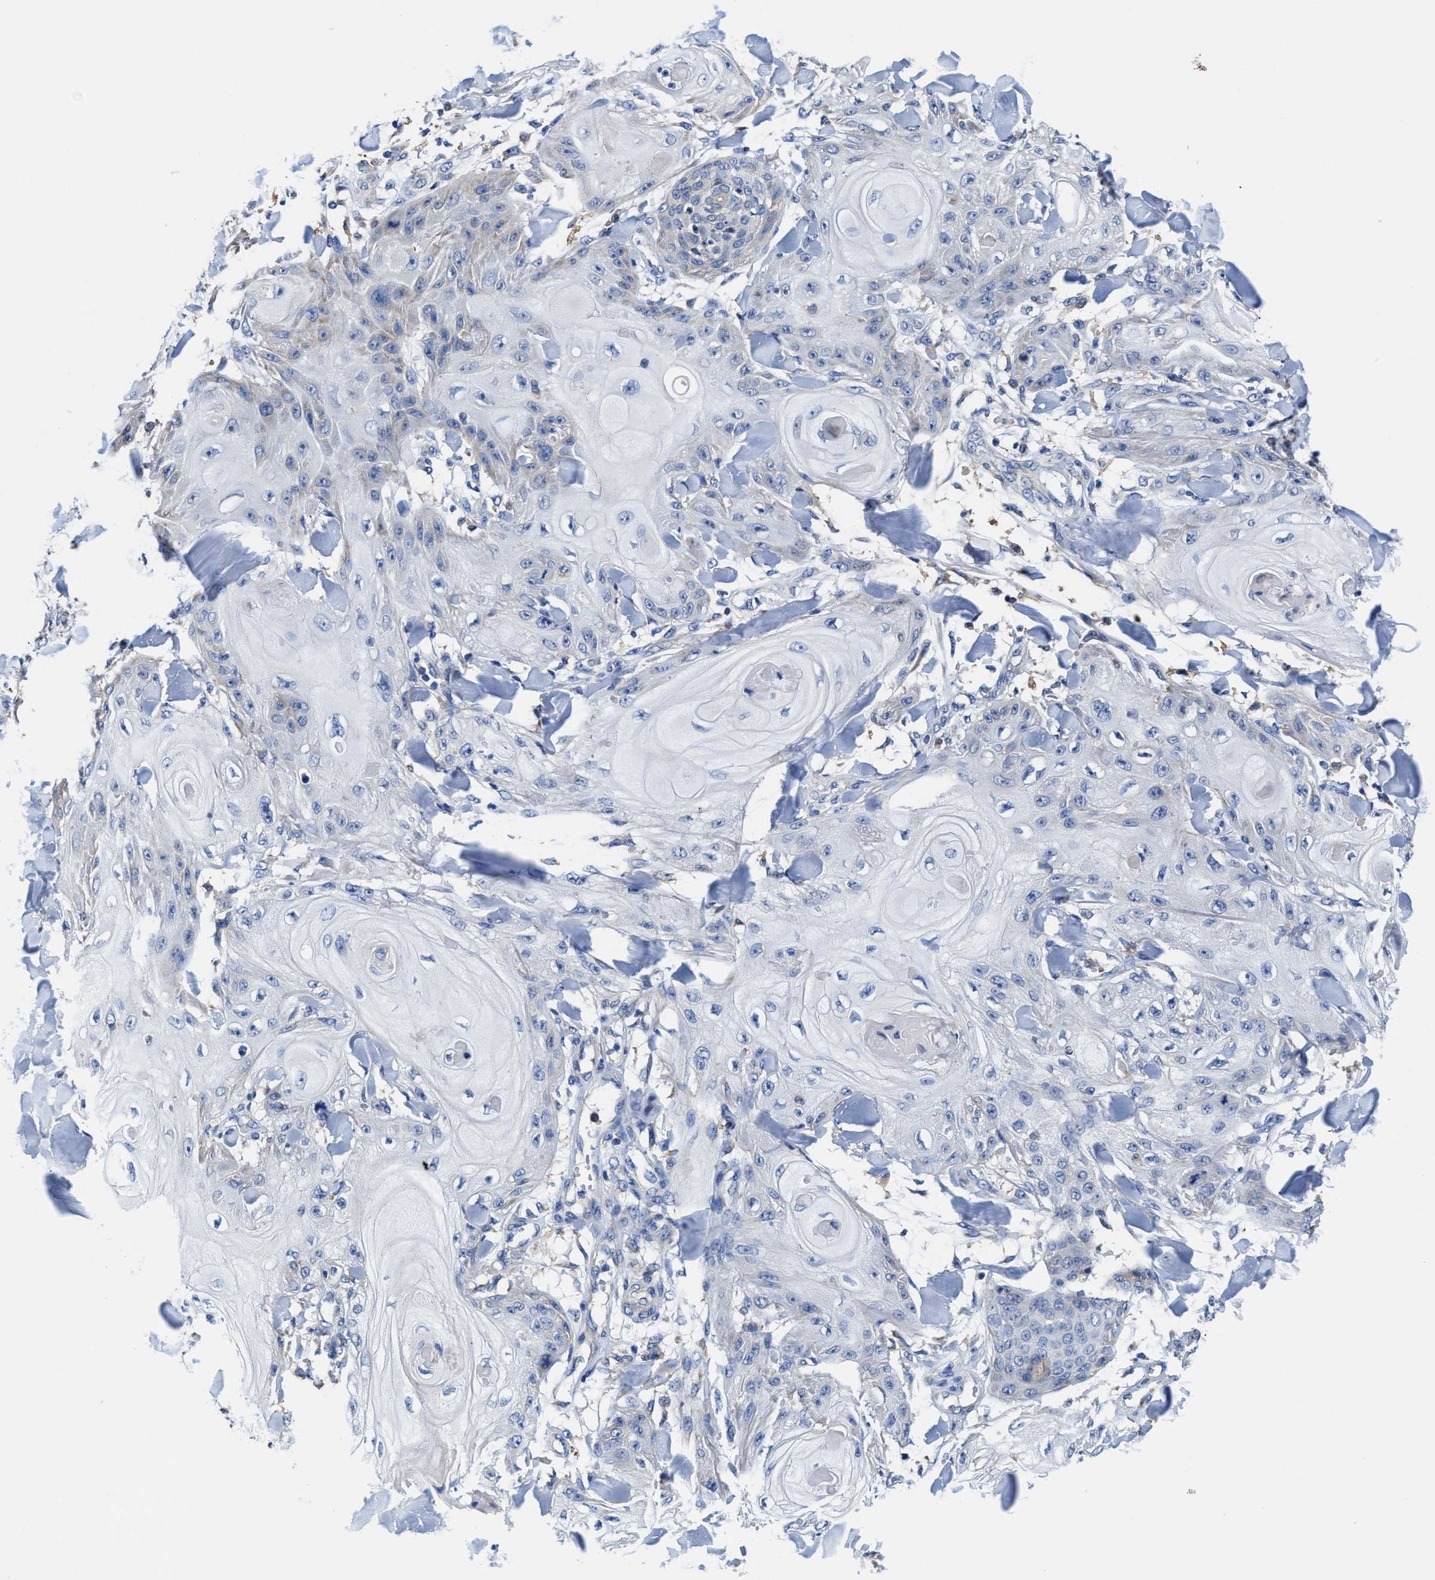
{"staining": {"intensity": "negative", "quantity": "none", "location": "none"}, "tissue": "skin cancer", "cell_type": "Tumor cells", "image_type": "cancer", "snomed": [{"axis": "morphology", "description": "Squamous cell carcinoma, NOS"}, {"axis": "topography", "description": "Skin"}], "caption": "Histopathology image shows no significant protein positivity in tumor cells of skin squamous cell carcinoma.", "gene": "TMEM30A", "patient": {"sex": "male", "age": 74}}